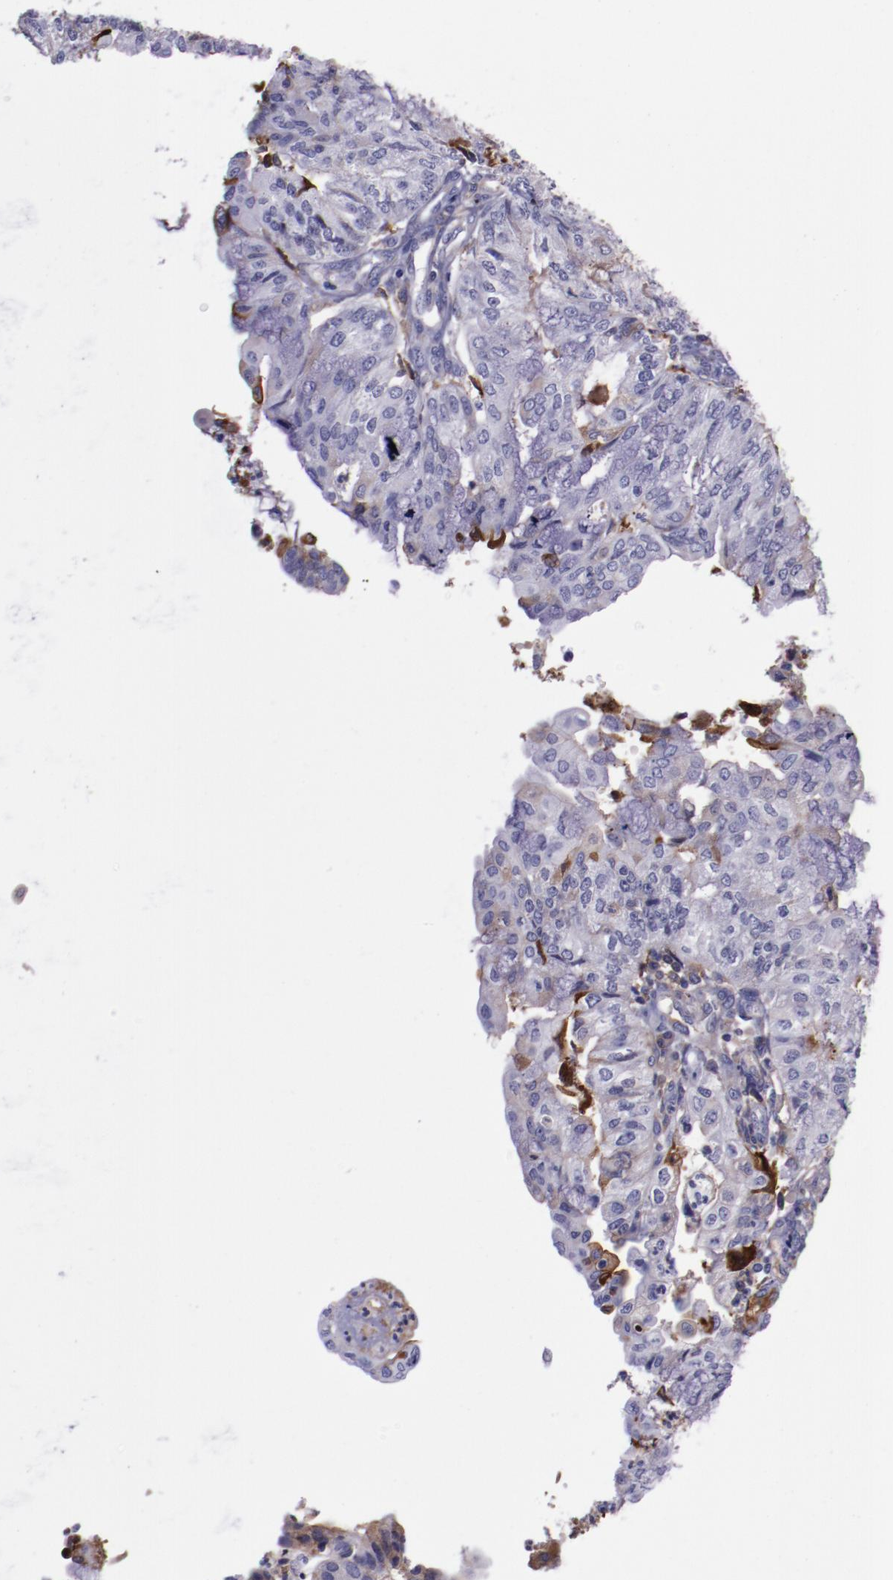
{"staining": {"intensity": "moderate", "quantity": "<25%", "location": "cytoplasmic/membranous"}, "tissue": "endometrial cancer", "cell_type": "Tumor cells", "image_type": "cancer", "snomed": [{"axis": "morphology", "description": "Adenocarcinoma, NOS"}, {"axis": "topography", "description": "Endometrium"}], "caption": "Endometrial adenocarcinoma stained for a protein (brown) shows moderate cytoplasmic/membranous positive staining in about <25% of tumor cells.", "gene": "APOH", "patient": {"sex": "female", "age": 59}}